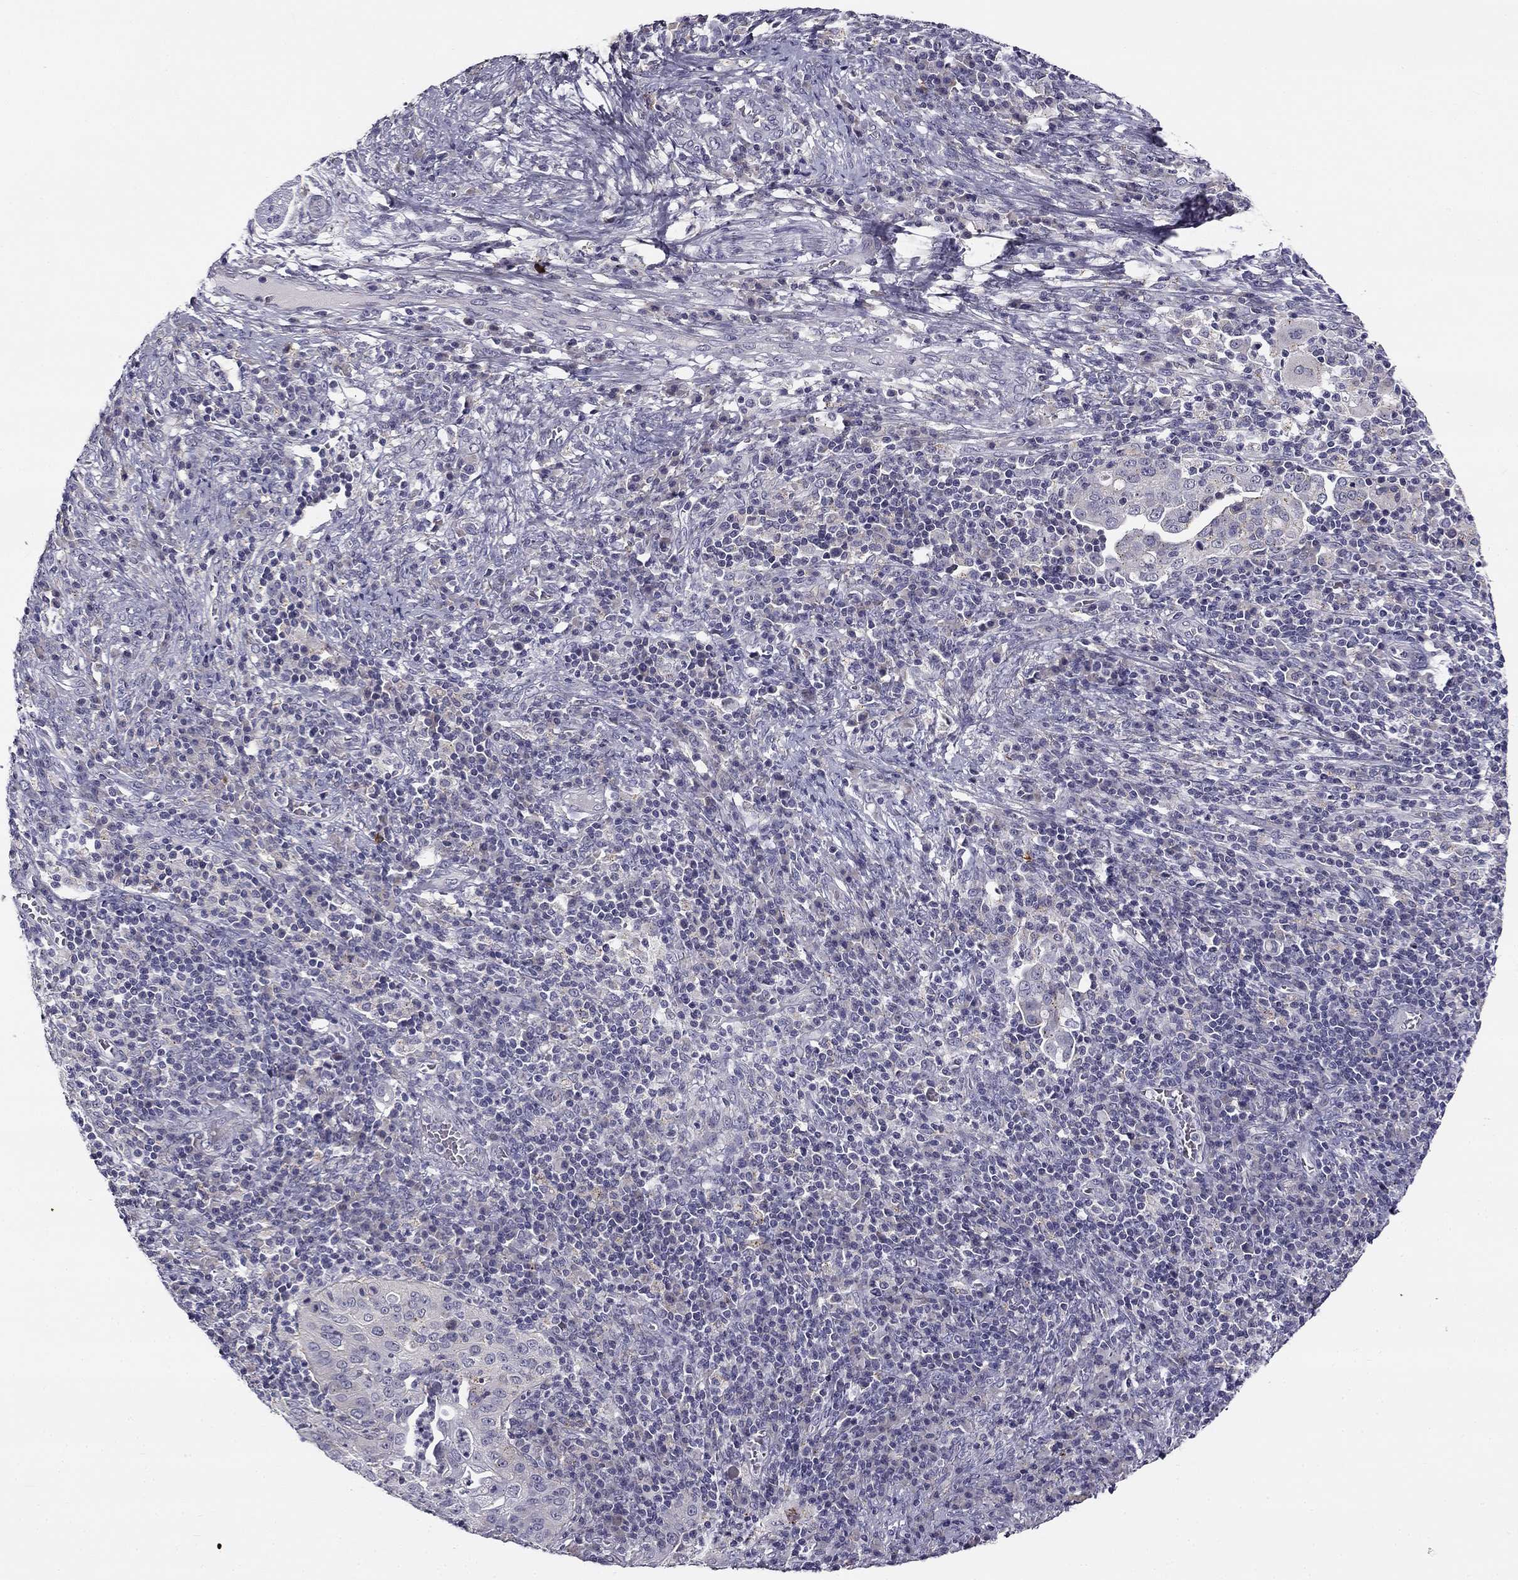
{"staining": {"intensity": "negative", "quantity": "none", "location": "none"}, "tissue": "cervical cancer", "cell_type": "Tumor cells", "image_type": "cancer", "snomed": [{"axis": "morphology", "description": "Squamous cell carcinoma, NOS"}, {"axis": "topography", "description": "Cervix"}], "caption": "The IHC micrograph has no significant positivity in tumor cells of cervical cancer tissue.", "gene": "CNR1", "patient": {"sex": "female", "age": 39}}